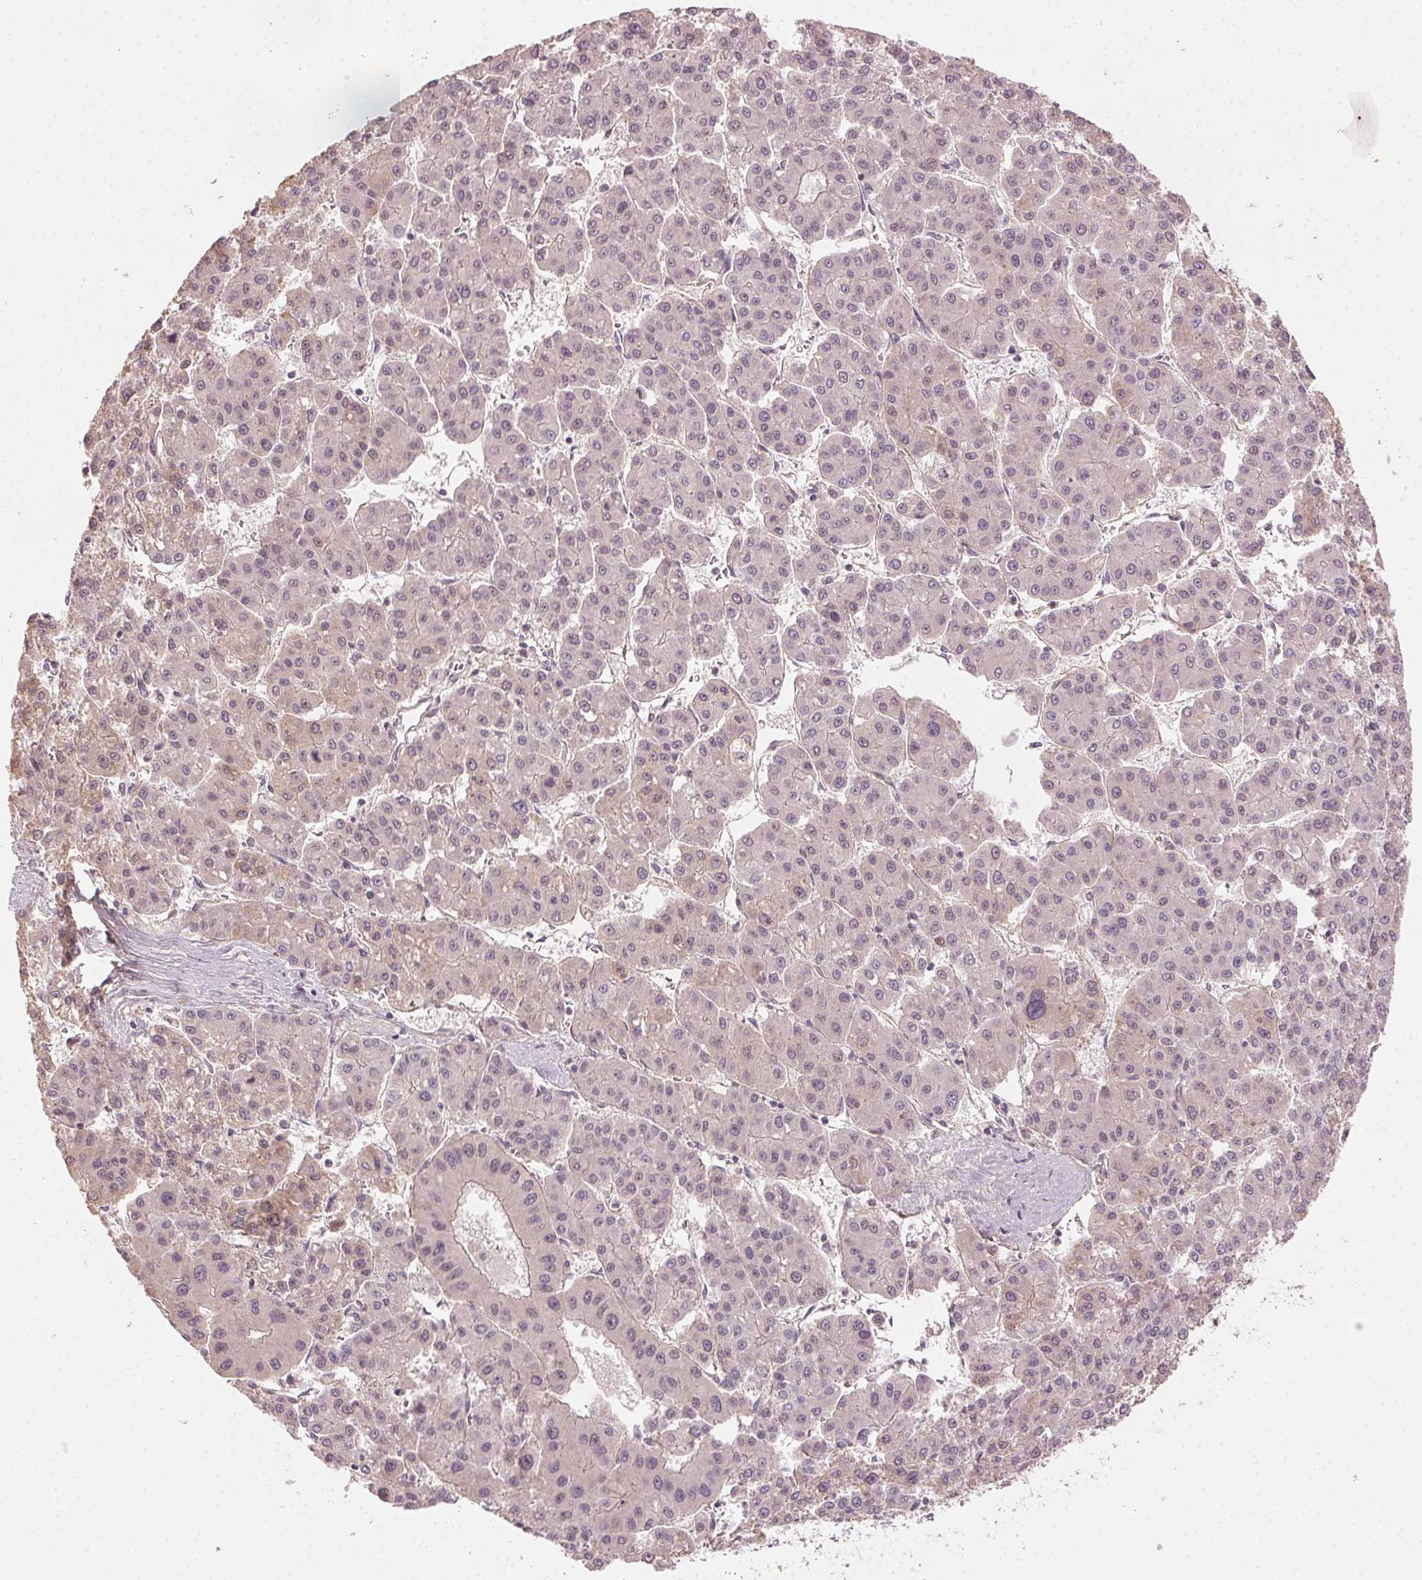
{"staining": {"intensity": "negative", "quantity": "none", "location": "none"}, "tissue": "liver cancer", "cell_type": "Tumor cells", "image_type": "cancer", "snomed": [{"axis": "morphology", "description": "Carcinoma, Hepatocellular, NOS"}, {"axis": "topography", "description": "Liver"}], "caption": "Tumor cells show no significant protein staining in liver cancer.", "gene": "TUB", "patient": {"sex": "male", "age": 73}}